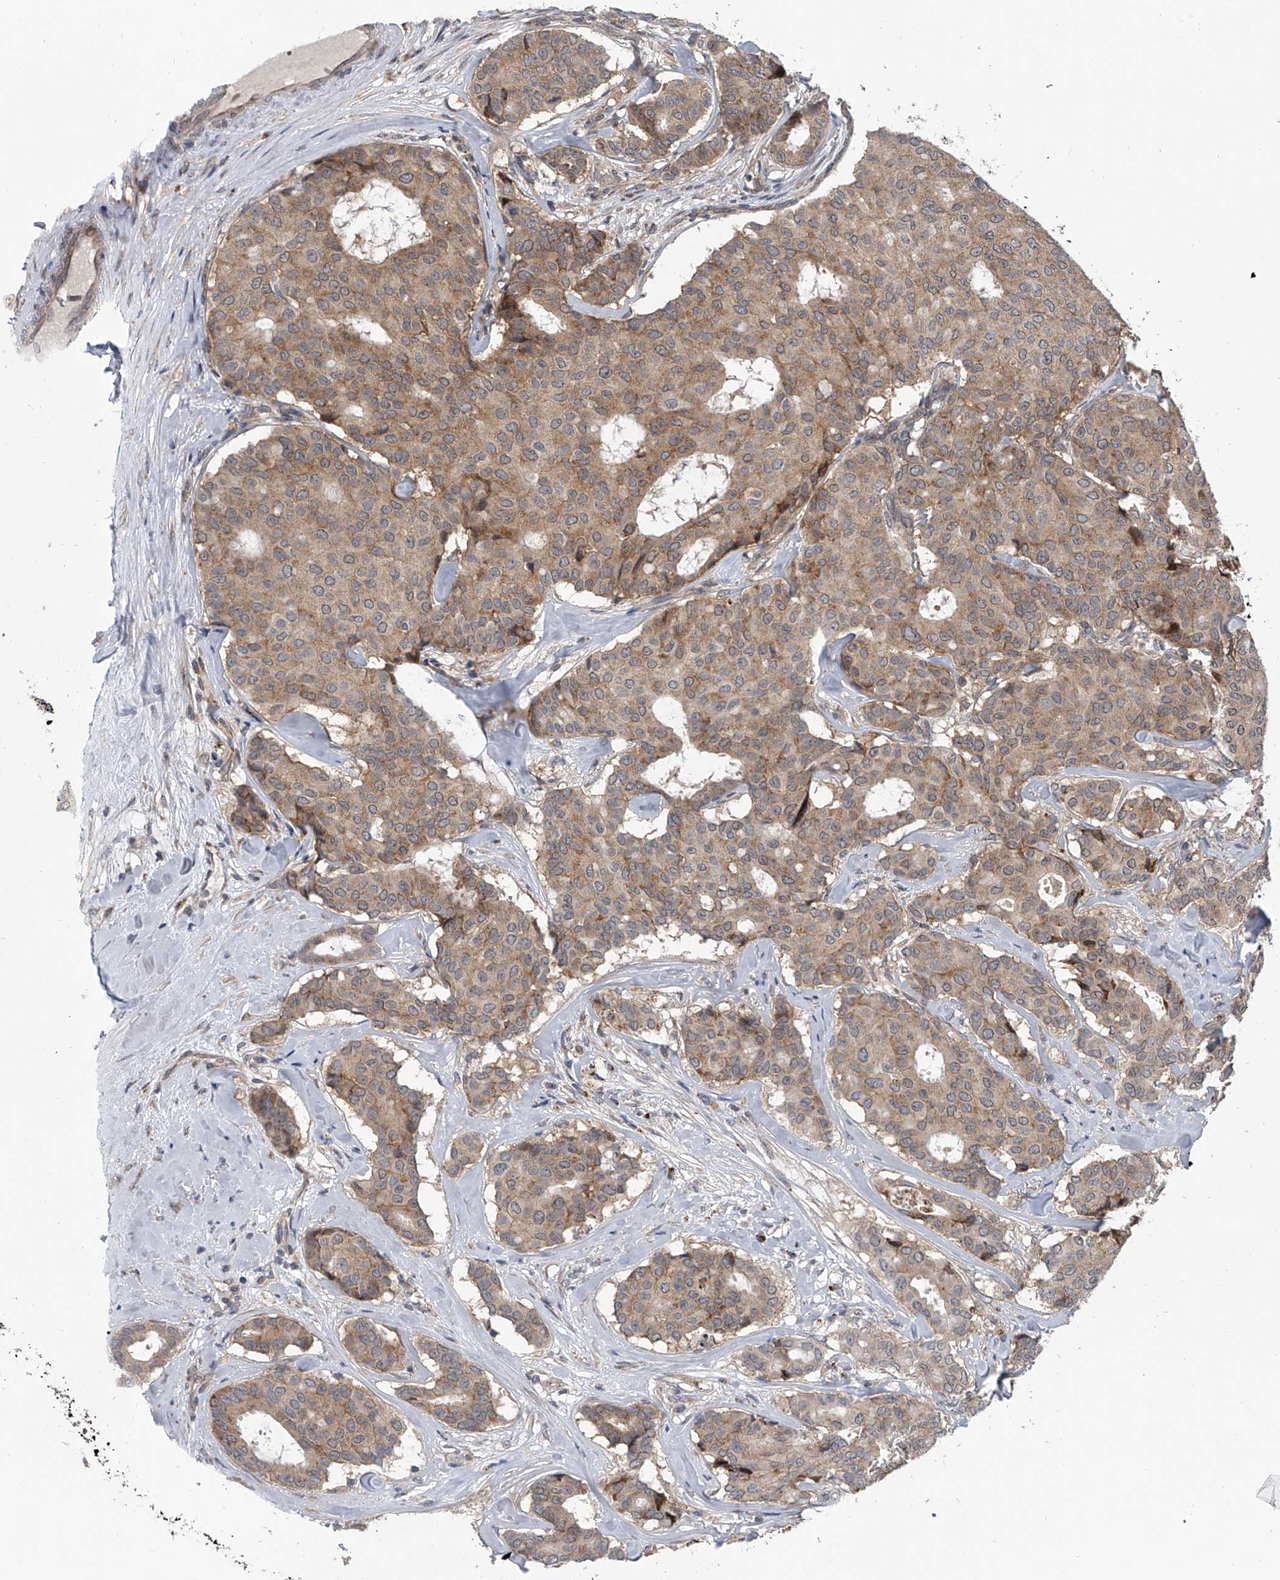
{"staining": {"intensity": "moderate", "quantity": "<25%", "location": "cytoplasmic/membranous"}, "tissue": "breast cancer", "cell_type": "Tumor cells", "image_type": "cancer", "snomed": [{"axis": "morphology", "description": "Duct carcinoma"}, {"axis": "topography", "description": "Breast"}], "caption": "Moderate cytoplasmic/membranous staining is present in about <25% of tumor cells in breast infiltrating ductal carcinoma.", "gene": "GEMIN8", "patient": {"sex": "female", "age": 75}}